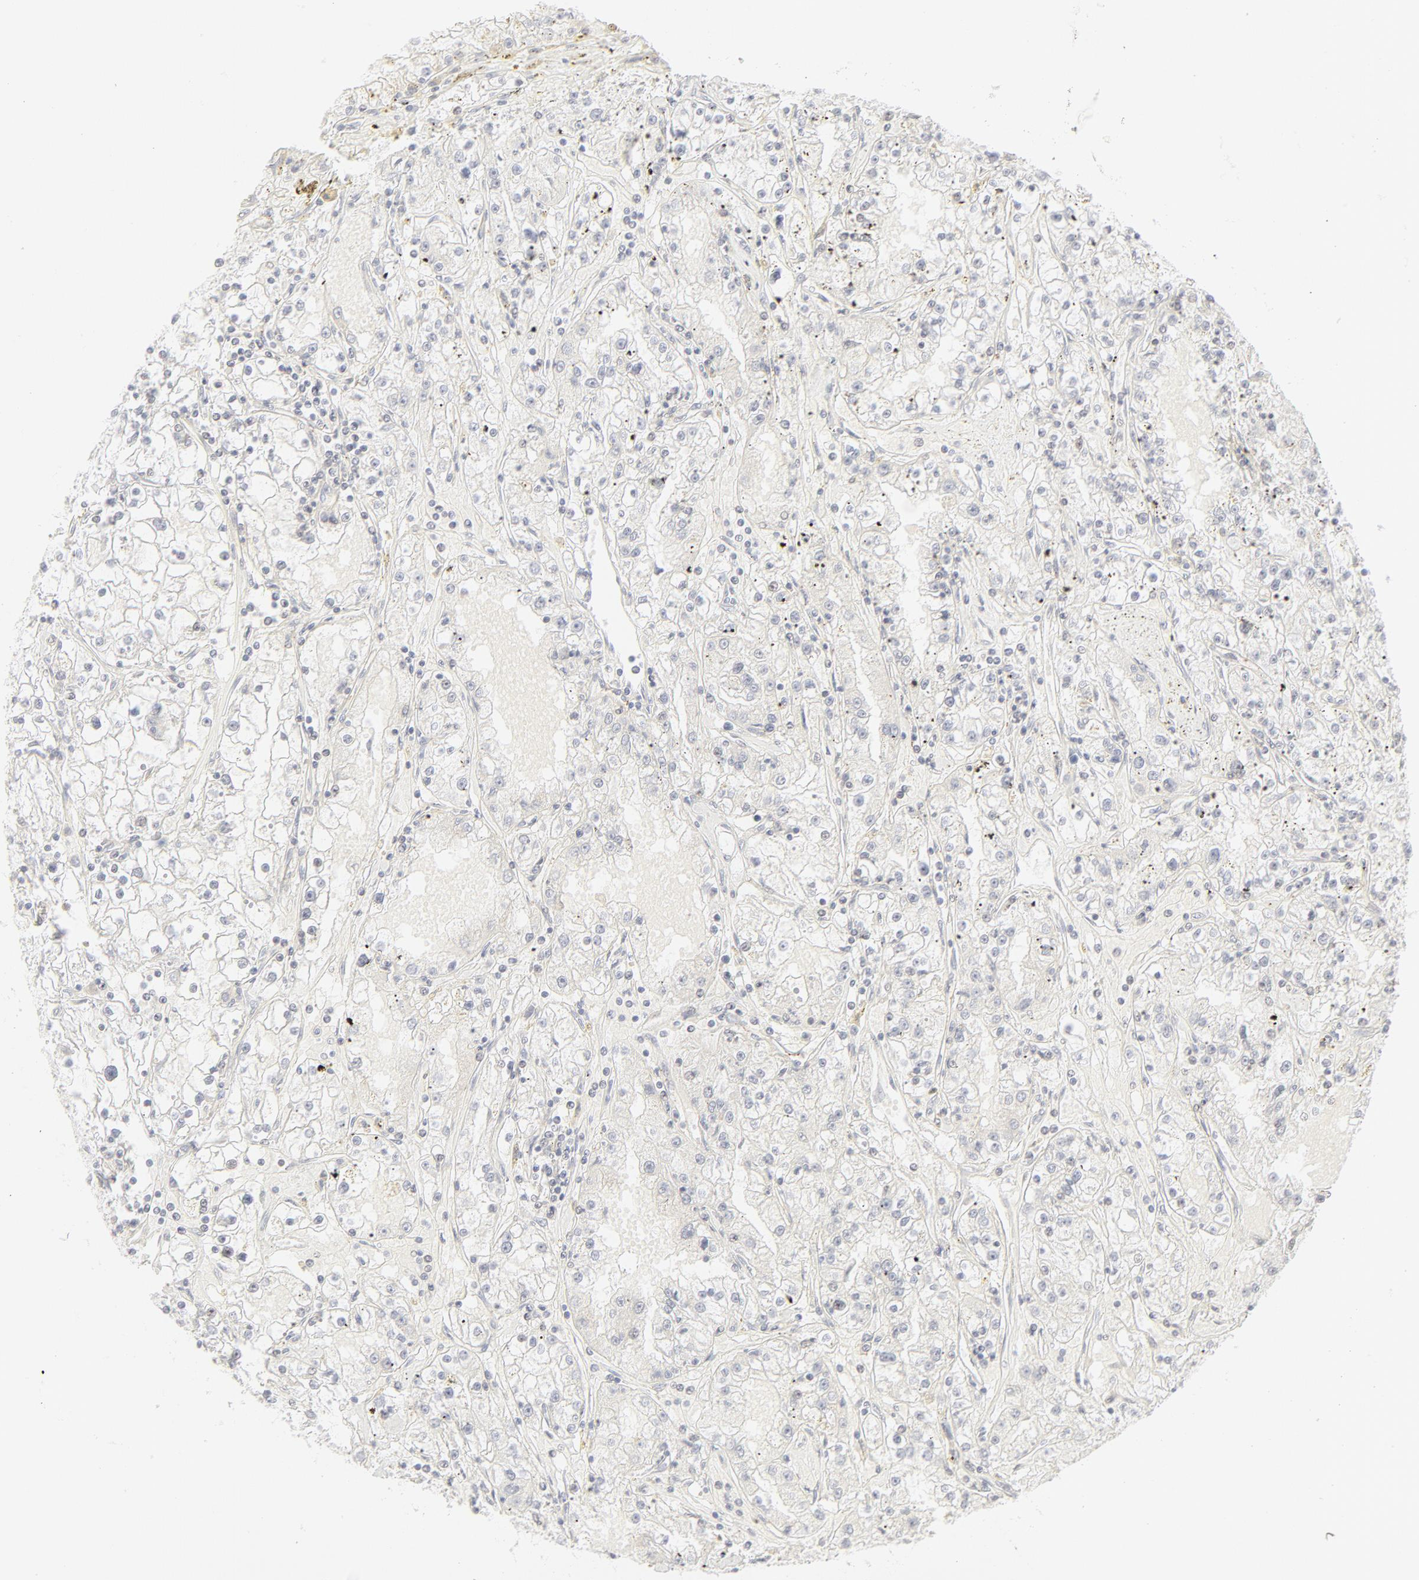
{"staining": {"intensity": "negative", "quantity": "none", "location": "none"}, "tissue": "renal cancer", "cell_type": "Tumor cells", "image_type": "cancer", "snomed": [{"axis": "morphology", "description": "Adenocarcinoma, NOS"}, {"axis": "topography", "description": "Kidney"}], "caption": "Renal cancer (adenocarcinoma) was stained to show a protein in brown. There is no significant positivity in tumor cells.", "gene": "PRKCB", "patient": {"sex": "male", "age": 56}}